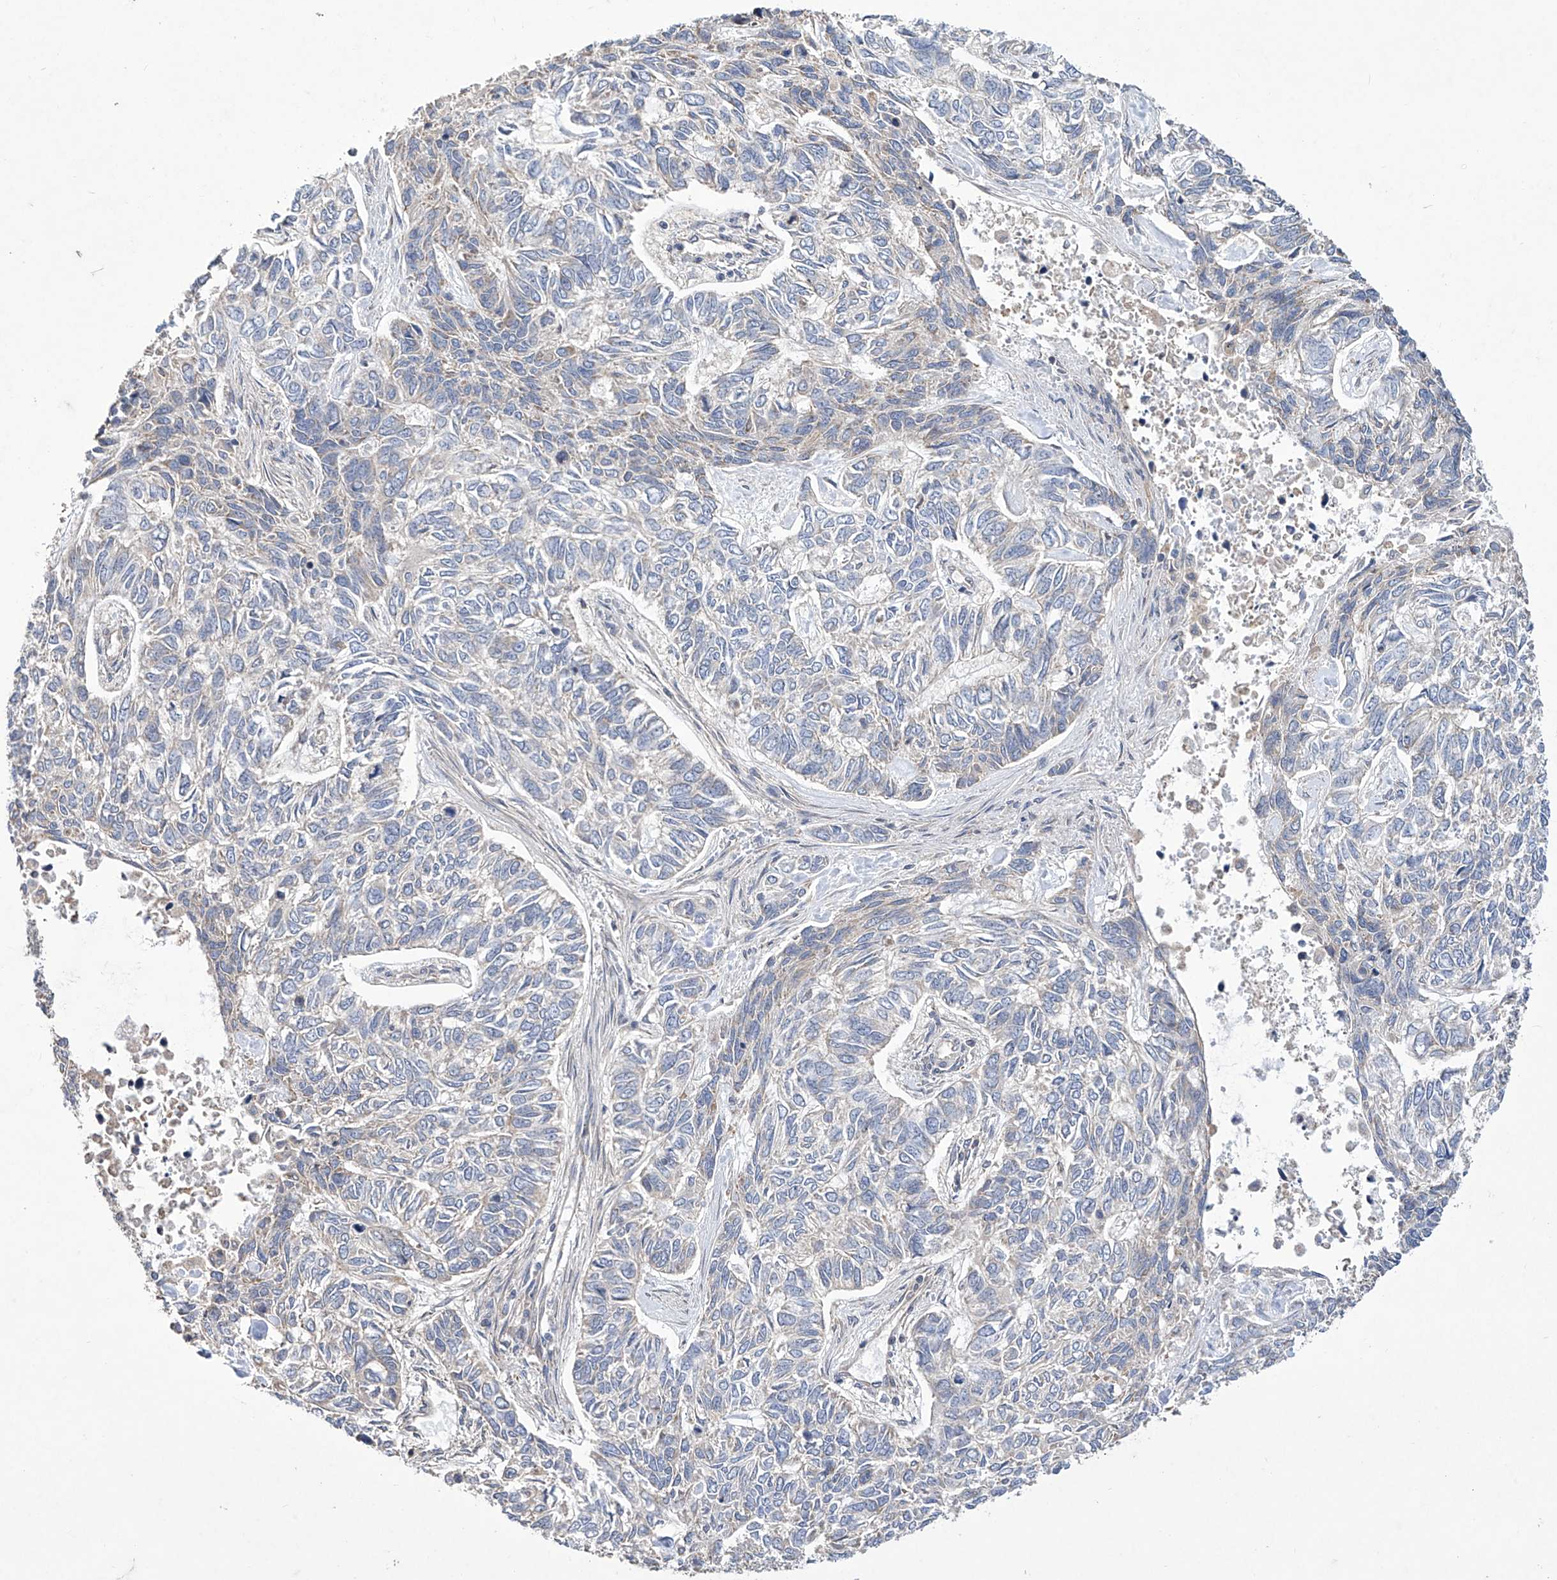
{"staining": {"intensity": "negative", "quantity": "none", "location": "none"}, "tissue": "skin cancer", "cell_type": "Tumor cells", "image_type": "cancer", "snomed": [{"axis": "morphology", "description": "Basal cell carcinoma"}, {"axis": "topography", "description": "Skin"}], "caption": "Human skin cancer (basal cell carcinoma) stained for a protein using immunohistochemistry (IHC) demonstrates no expression in tumor cells.", "gene": "TRIM60", "patient": {"sex": "female", "age": 65}}